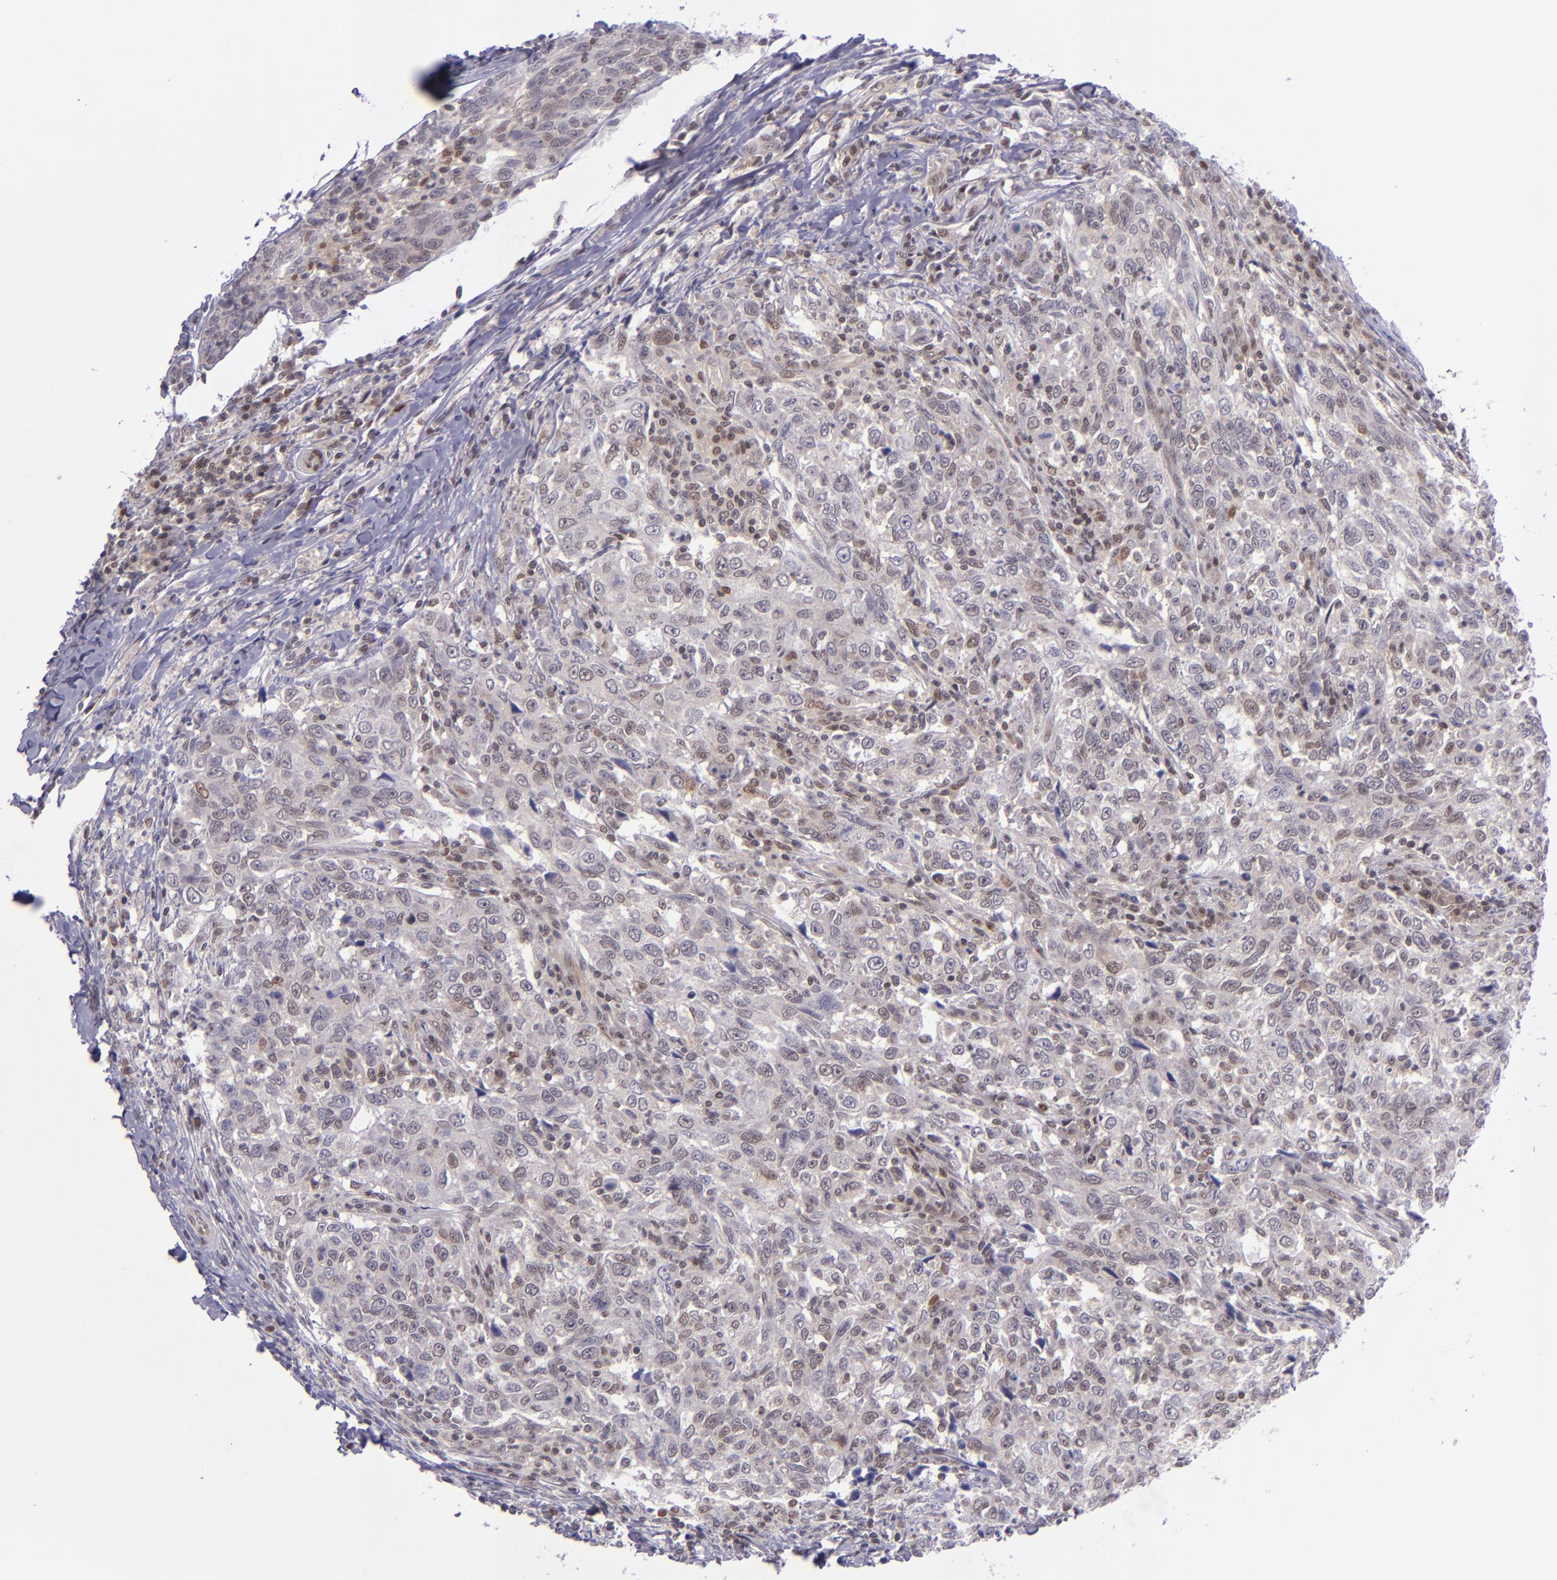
{"staining": {"intensity": "weak", "quantity": ">75%", "location": "cytoplasmic/membranous,nuclear"}, "tissue": "breast cancer", "cell_type": "Tumor cells", "image_type": "cancer", "snomed": [{"axis": "morphology", "description": "Duct carcinoma"}, {"axis": "topography", "description": "Breast"}], "caption": "This is a micrograph of immunohistochemistry (IHC) staining of breast cancer (infiltrating ductal carcinoma), which shows weak staining in the cytoplasmic/membranous and nuclear of tumor cells.", "gene": "BAG1", "patient": {"sex": "female", "age": 50}}